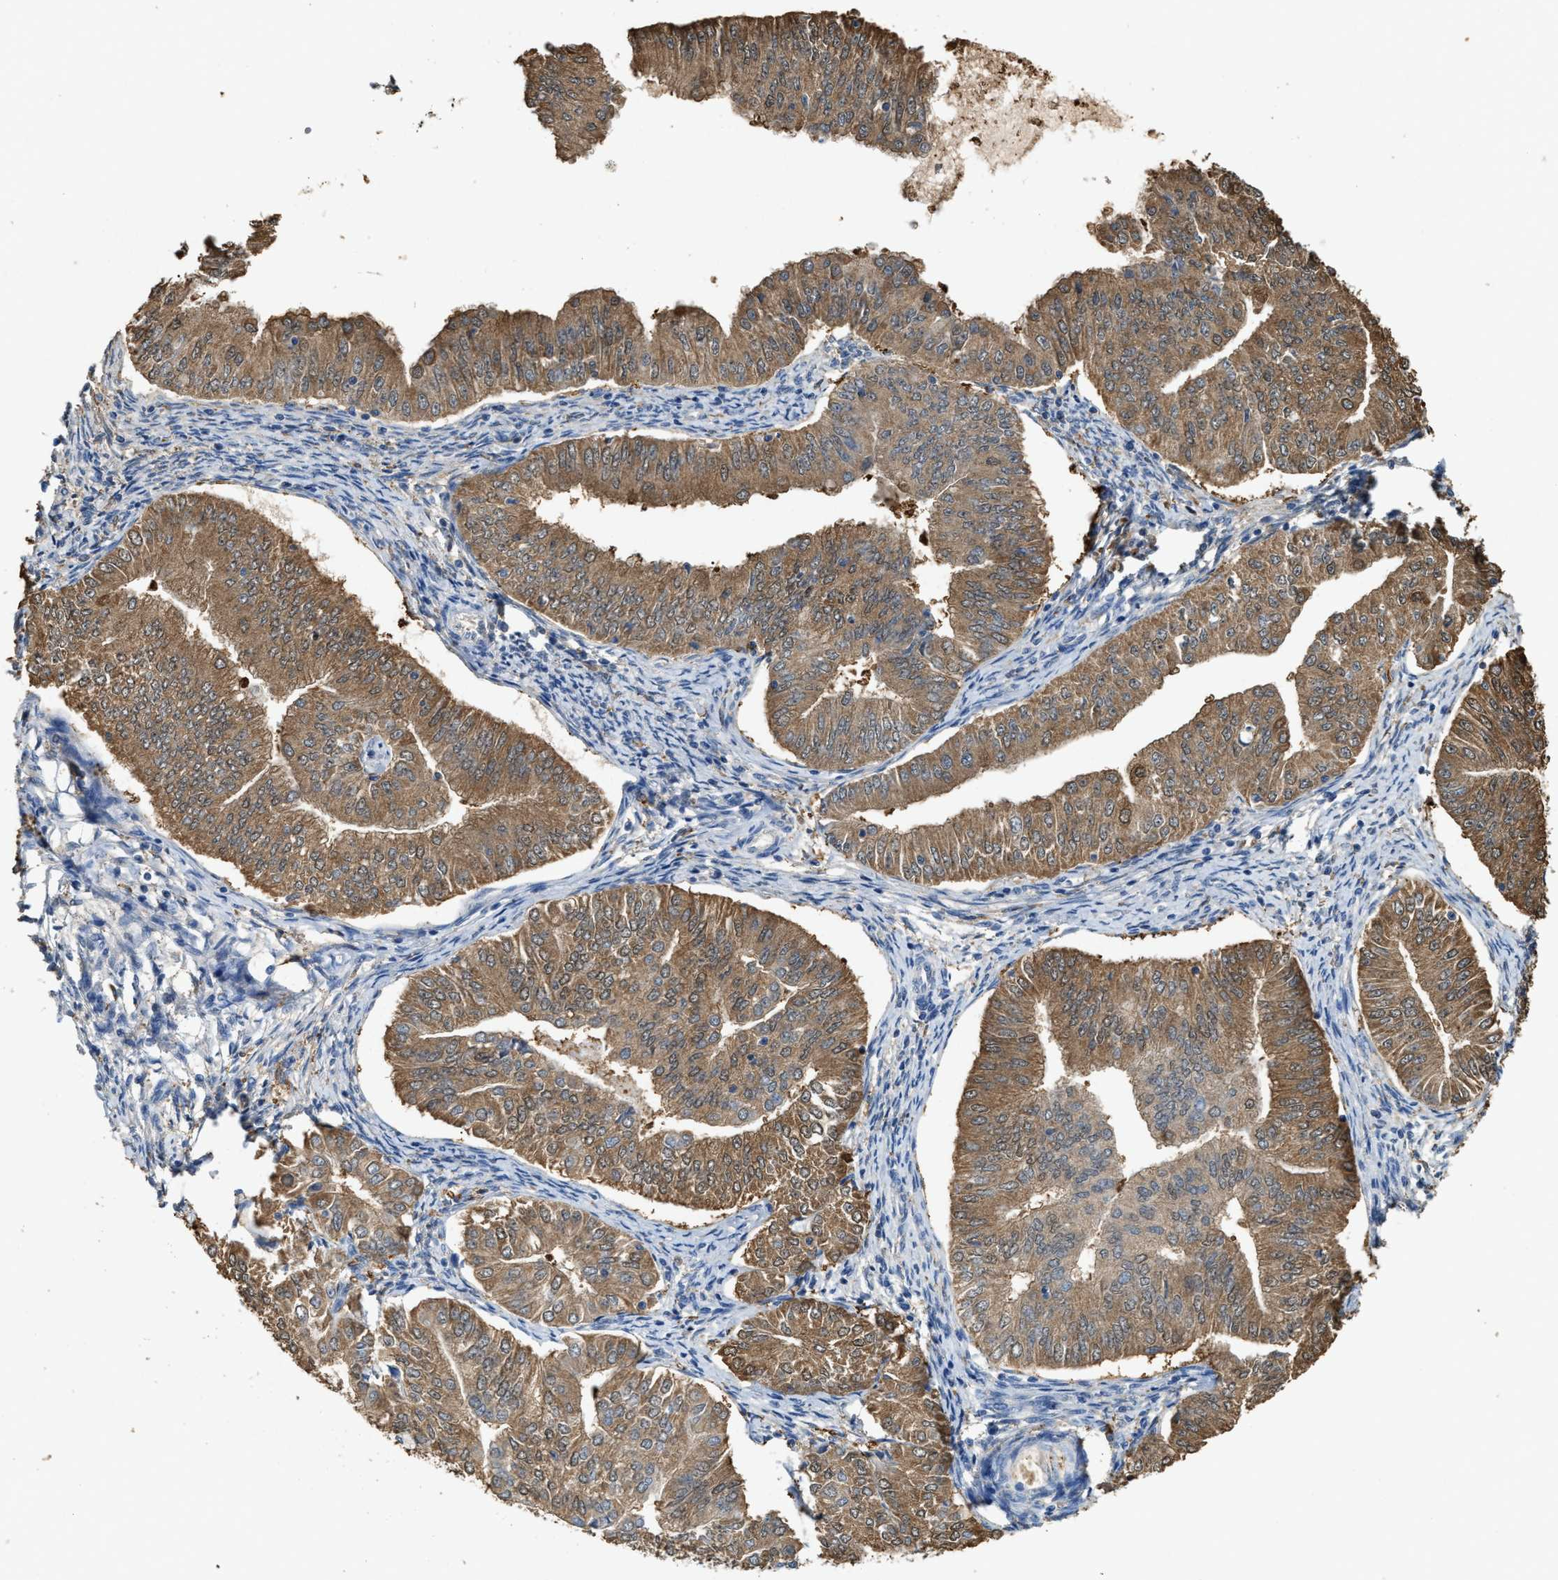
{"staining": {"intensity": "moderate", "quantity": ">75%", "location": "cytoplasmic/membranous"}, "tissue": "endometrial cancer", "cell_type": "Tumor cells", "image_type": "cancer", "snomed": [{"axis": "morphology", "description": "Normal tissue, NOS"}, {"axis": "morphology", "description": "Adenocarcinoma, NOS"}, {"axis": "topography", "description": "Endometrium"}], "caption": "Immunohistochemical staining of human endometrial cancer exhibits moderate cytoplasmic/membranous protein expression in about >75% of tumor cells.", "gene": "GCN1", "patient": {"sex": "female", "age": 53}}